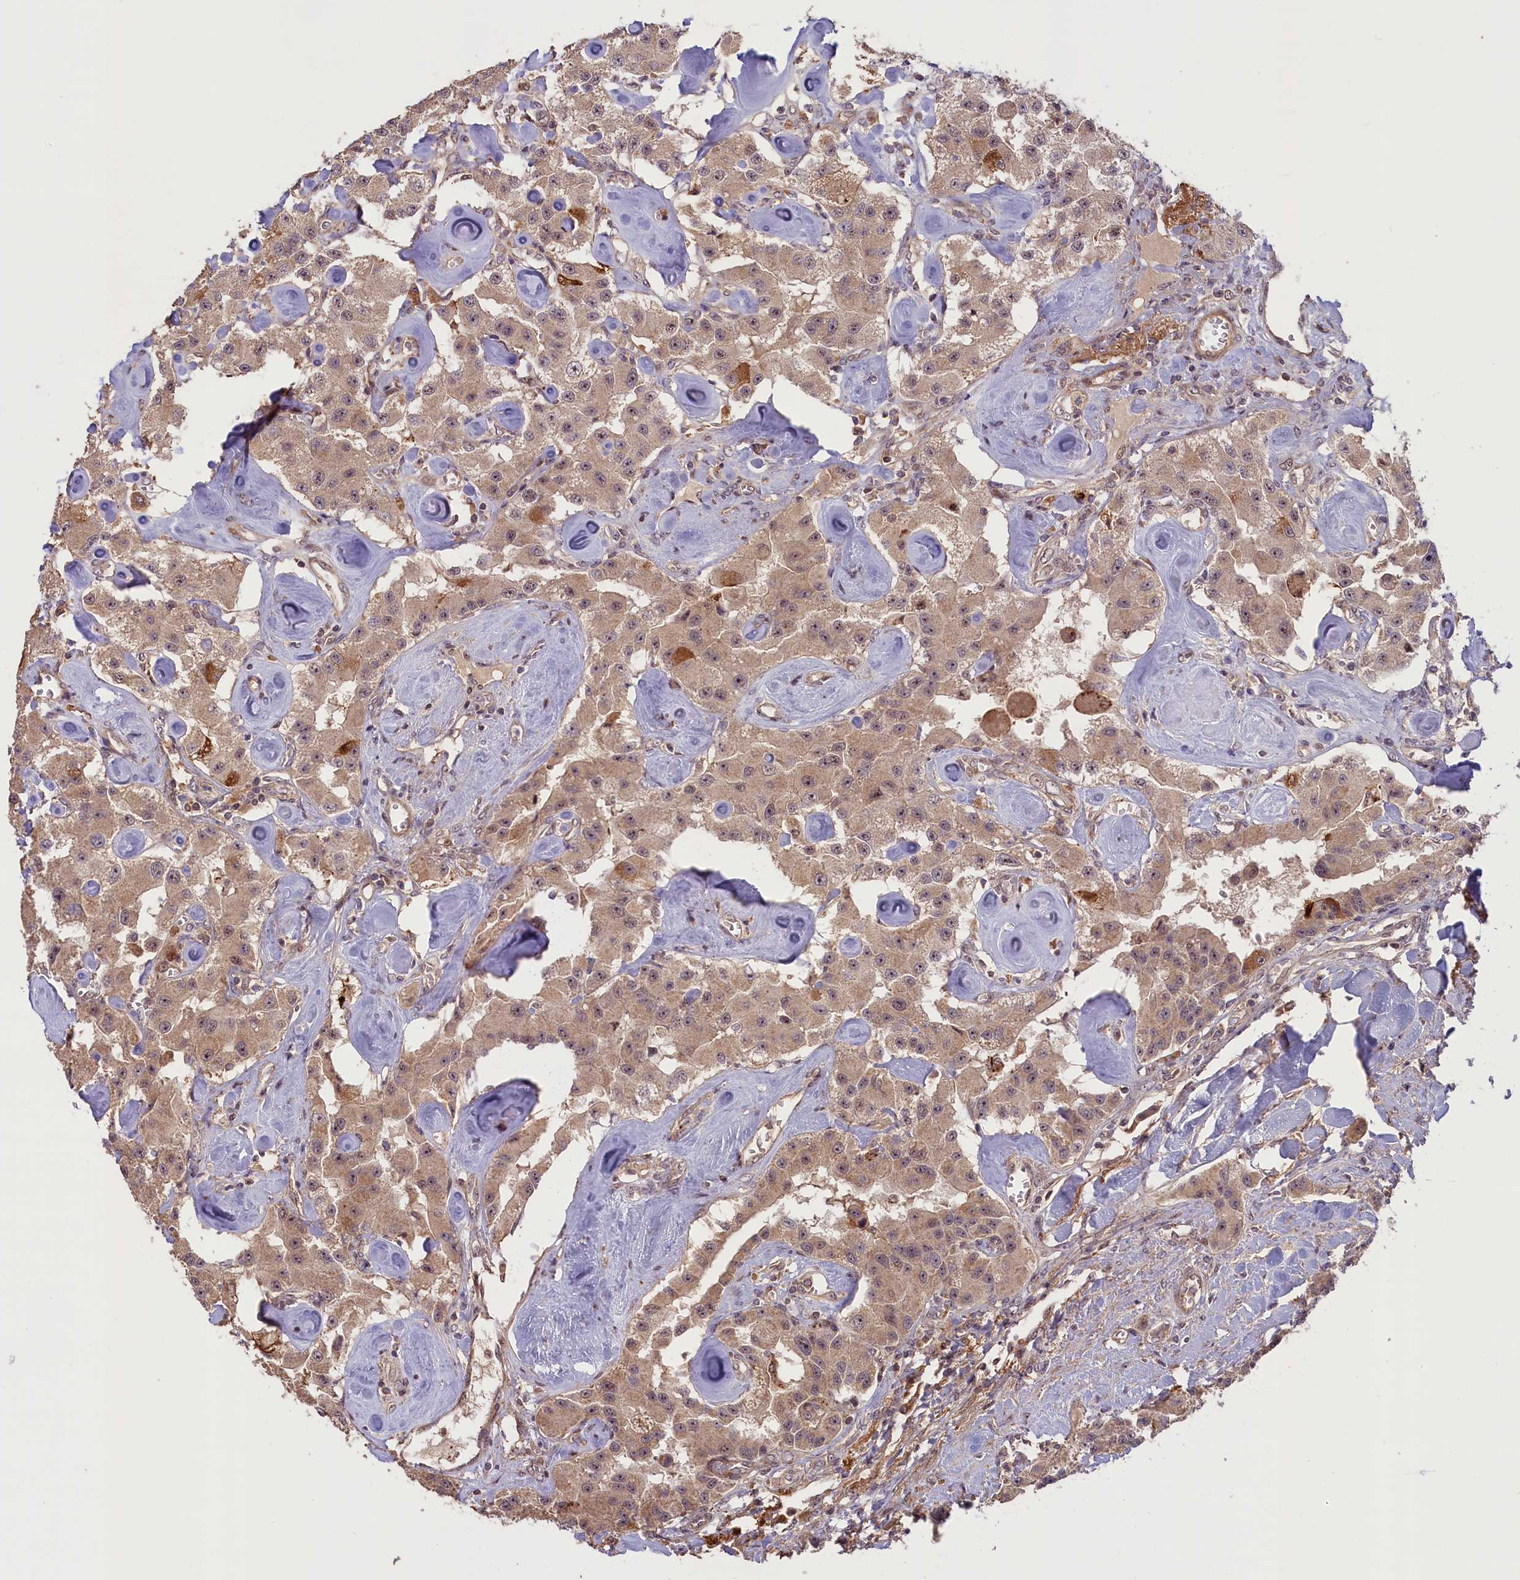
{"staining": {"intensity": "moderate", "quantity": ">75%", "location": "cytoplasmic/membranous,nuclear"}, "tissue": "carcinoid", "cell_type": "Tumor cells", "image_type": "cancer", "snomed": [{"axis": "morphology", "description": "Carcinoid, malignant, NOS"}, {"axis": "topography", "description": "Pancreas"}], "caption": "Protein staining by immunohistochemistry (IHC) shows moderate cytoplasmic/membranous and nuclear expression in about >75% of tumor cells in carcinoid.", "gene": "FUZ", "patient": {"sex": "male", "age": 41}}